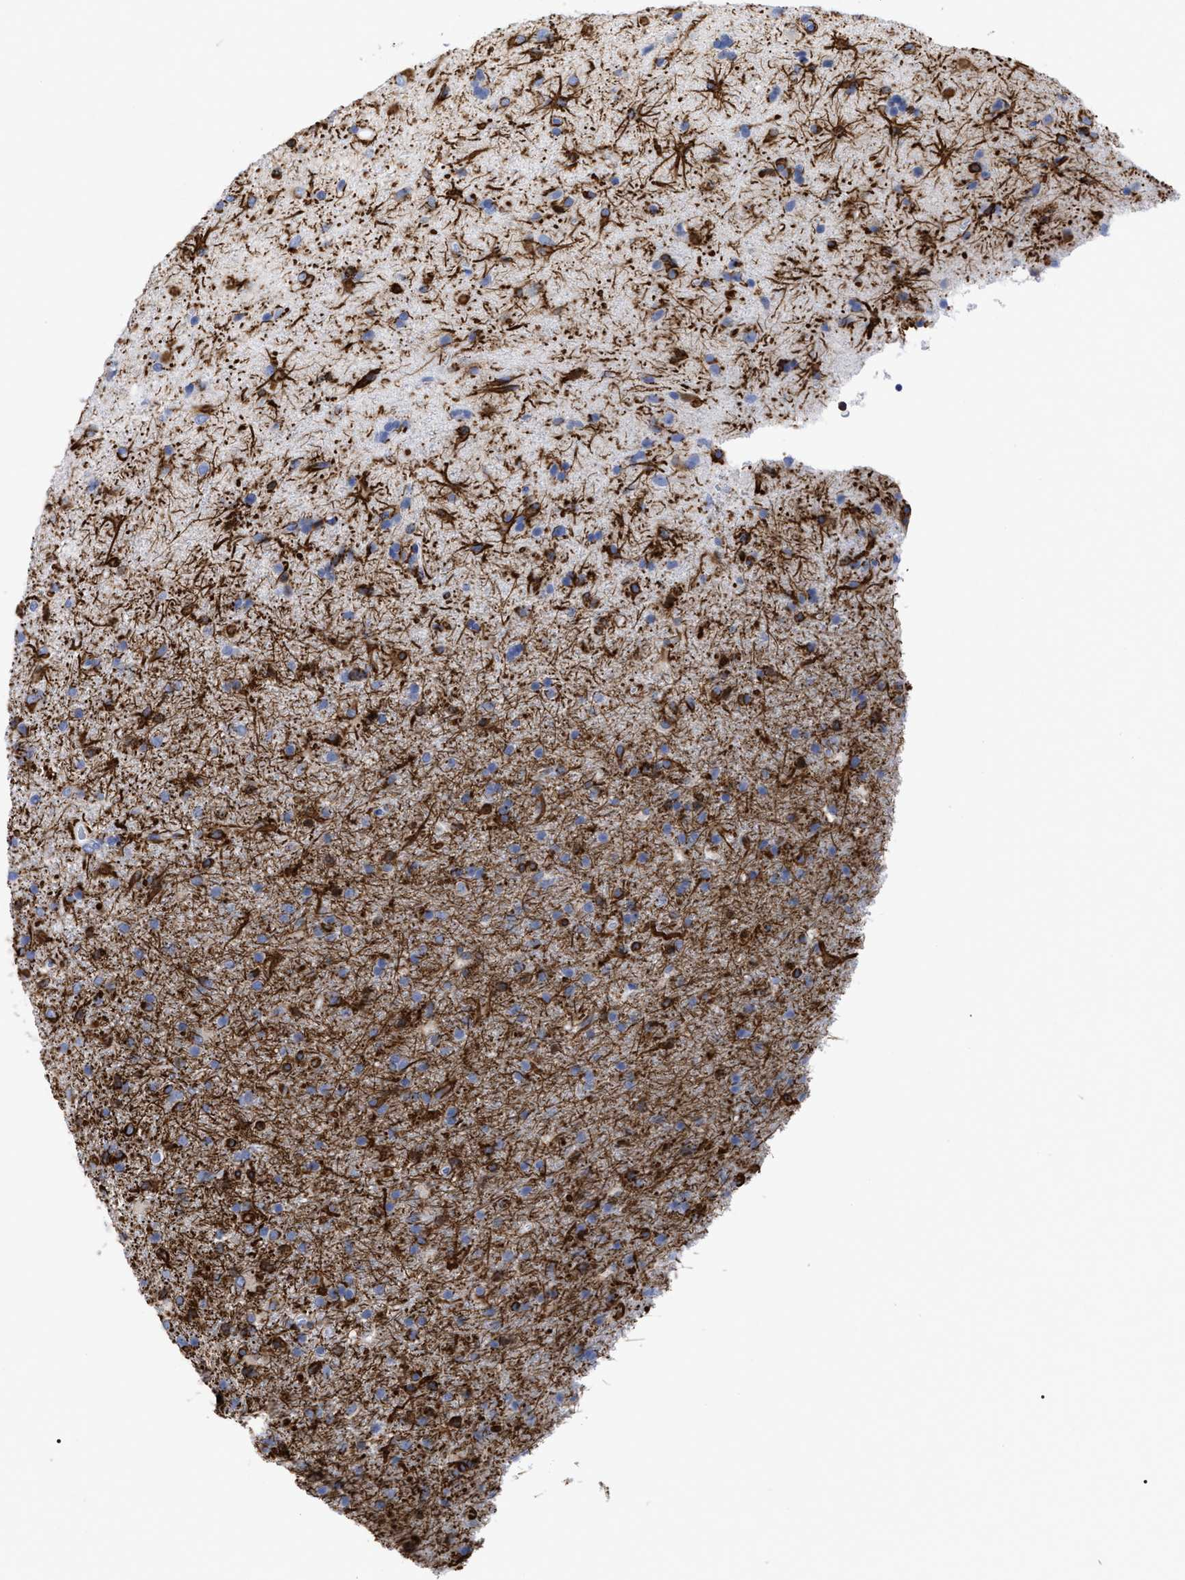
{"staining": {"intensity": "moderate", "quantity": "<25%", "location": "cytoplasmic/membranous"}, "tissue": "glioma", "cell_type": "Tumor cells", "image_type": "cancer", "snomed": [{"axis": "morphology", "description": "Glioma, malignant, Low grade"}, {"axis": "topography", "description": "Brain"}], "caption": "Immunohistochemical staining of human glioma reveals moderate cytoplasmic/membranous protein expression in approximately <25% of tumor cells.", "gene": "HCLS1", "patient": {"sex": "male", "age": 65}}